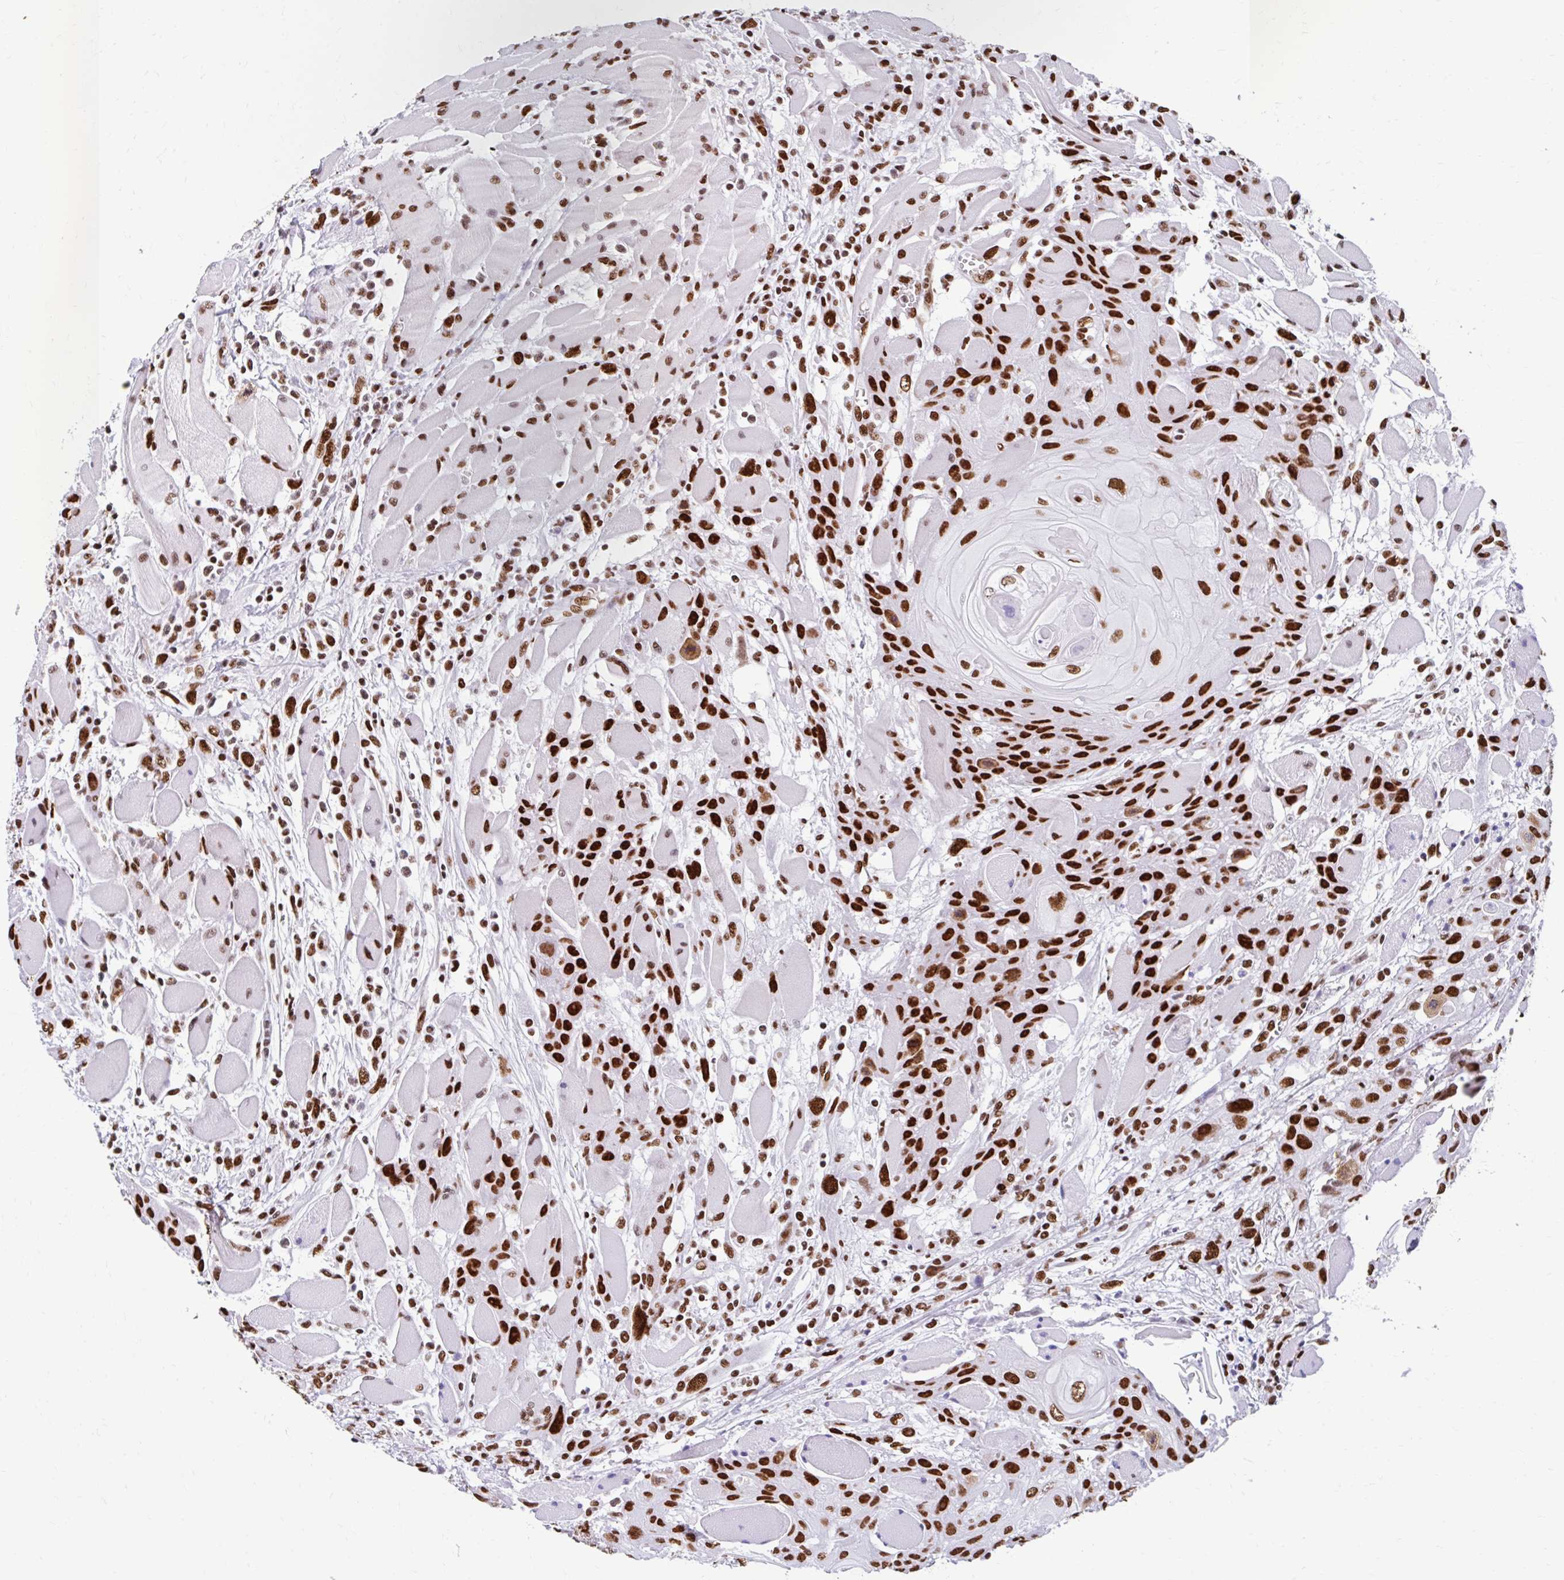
{"staining": {"intensity": "strong", "quantity": ">75%", "location": "nuclear"}, "tissue": "head and neck cancer", "cell_type": "Tumor cells", "image_type": "cancer", "snomed": [{"axis": "morphology", "description": "Squamous cell carcinoma, NOS"}, {"axis": "topography", "description": "Head-Neck"}], "caption": "Immunohistochemistry (IHC) micrograph of human squamous cell carcinoma (head and neck) stained for a protein (brown), which shows high levels of strong nuclear staining in approximately >75% of tumor cells.", "gene": "KHDRBS1", "patient": {"sex": "female", "age": 43}}